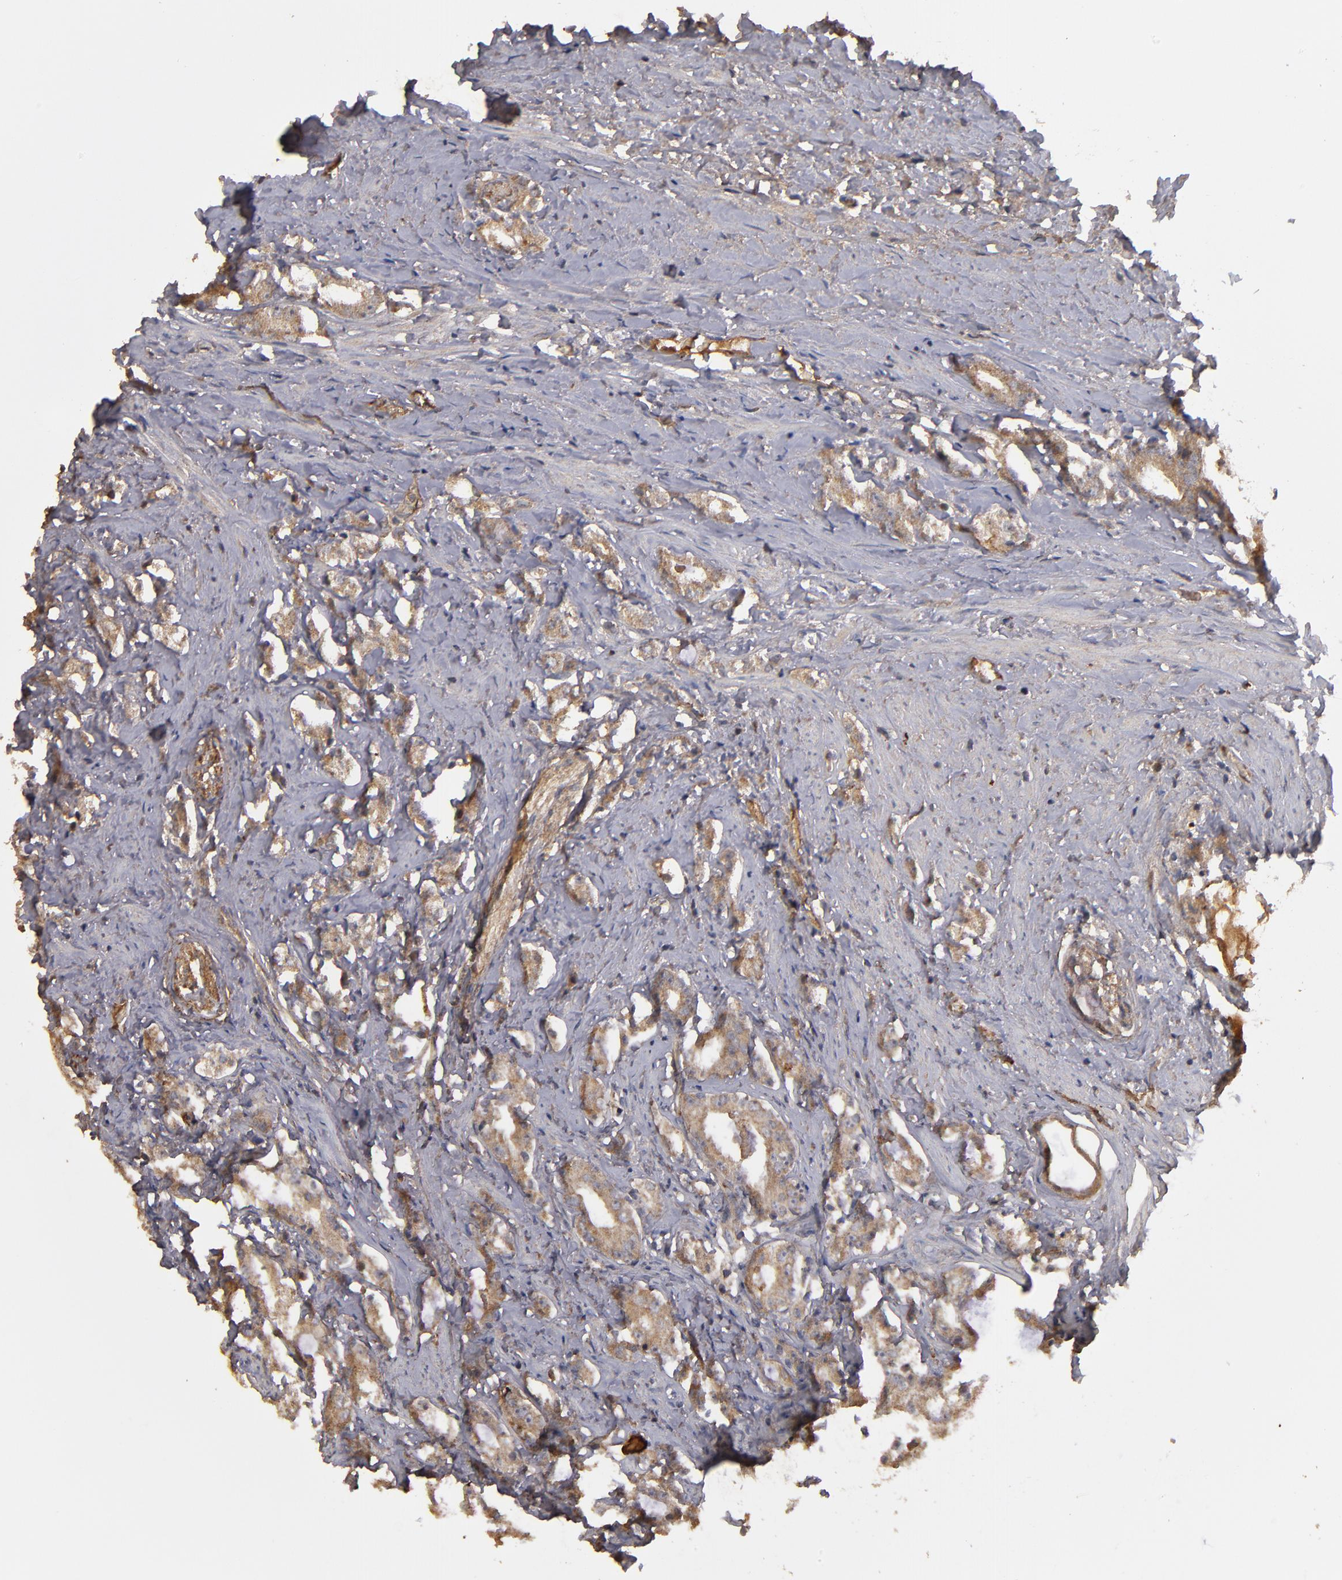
{"staining": {"intensity": "strong", "quantity": ">75%", "location": "cytoplasmic/membranous"}, "tissue": "prostate cancer", "cell_type": "Tumor cells", "image_type": "cancer", "snomed": [{"axis": "morphology", "description": "Adenocarcinoma, High grade"}, {"axis": "topography", "description": "Prostate"}], "caption": "There is high levels of strong cytoplasmic/membranous positivity in tumor cells of prostate cancer (adenocarcinoma (high-grade)), as demonstrated by immunohistochemical staining (brown color).", "gene": "DIPK2B", "patient": {"sex": "male", "age": 68}}